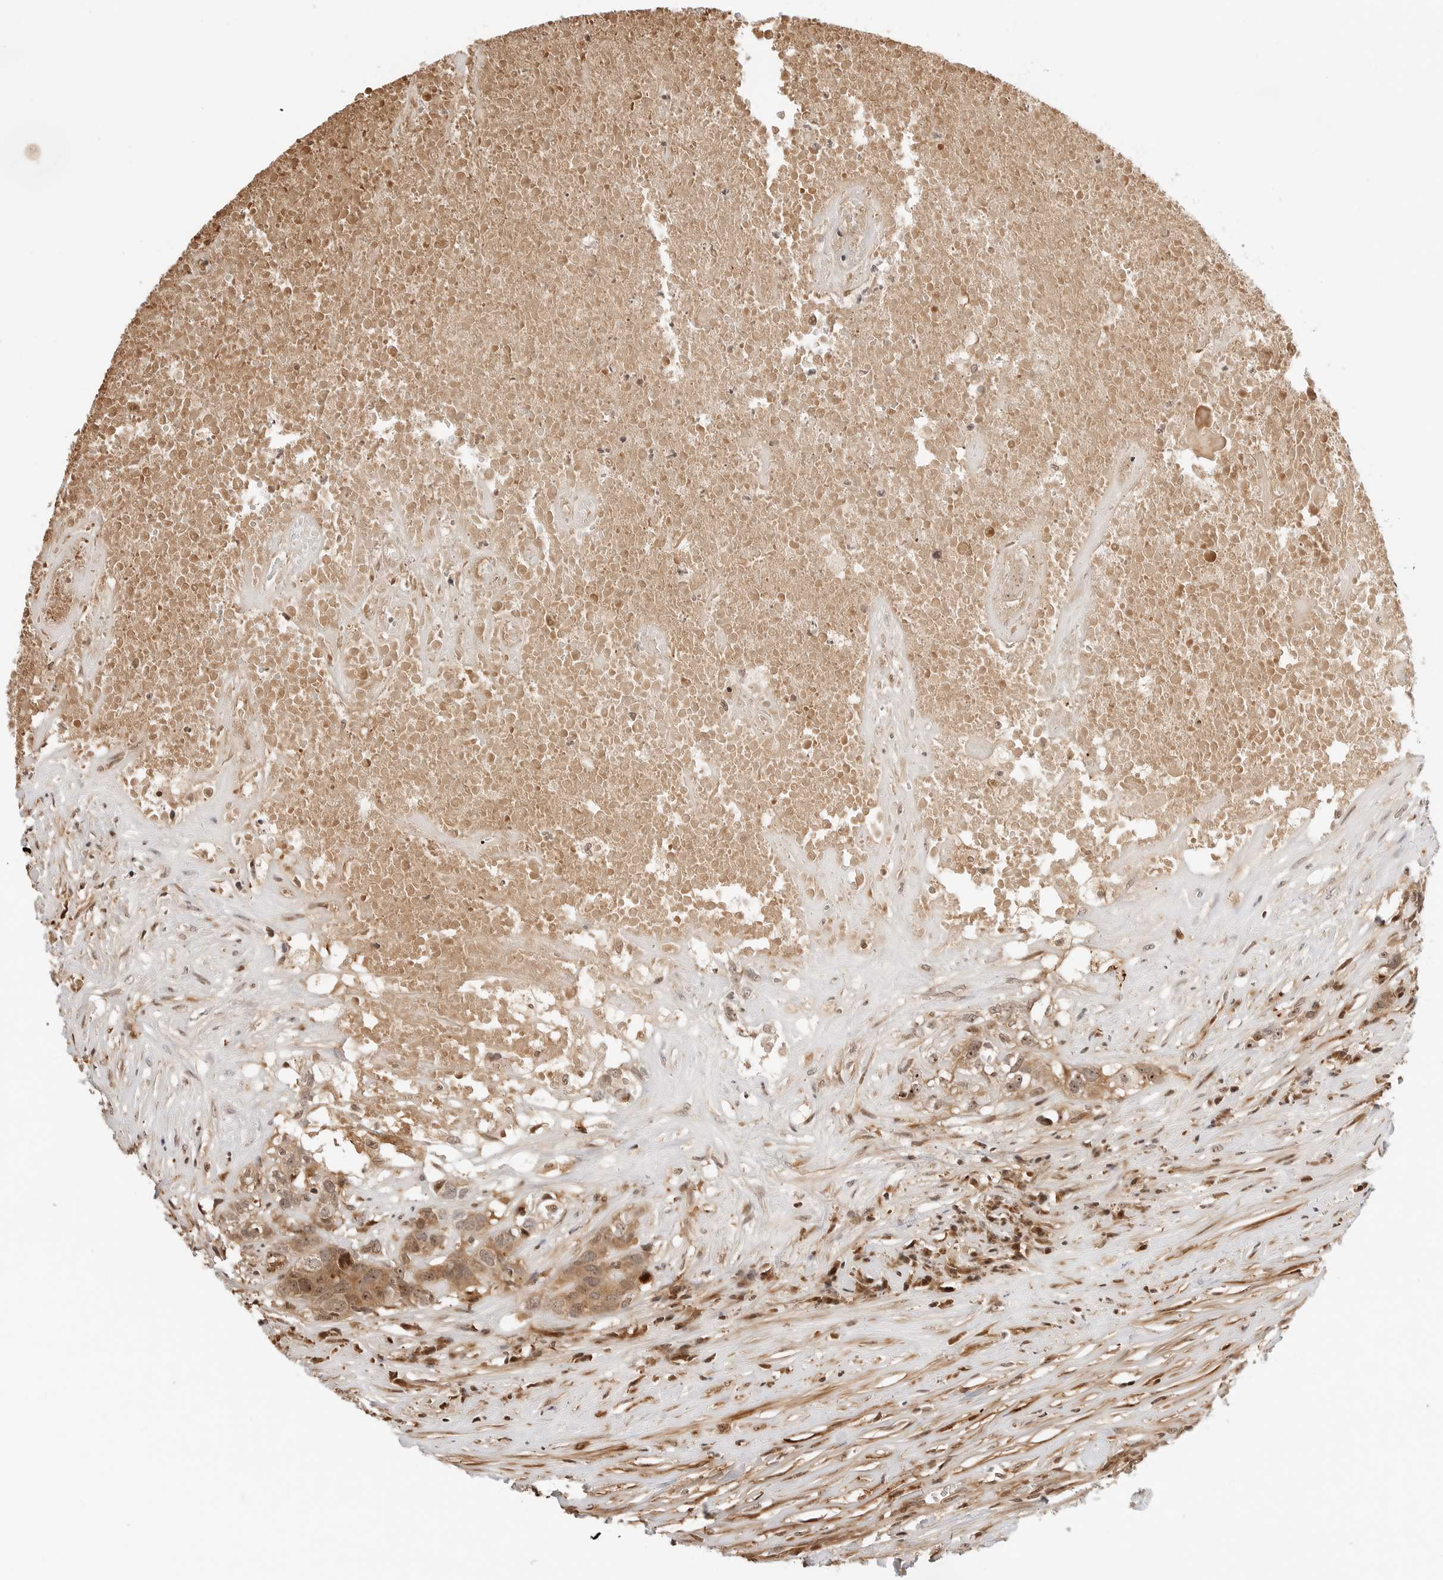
{"staining": {"intensity": "moderate", "quantity": ">75%", "location": "cytoplasmic/membranous,nuclear"}, "tissue": "head and neck cancer", "cell_type": "Tumor cells", "image_type": "cancer", "snomed": [{"axis": "morphology", "description": "Squamous cell carcinoma, NOS"}, {"axis": "topography", "description": "Head-Neck"}], "caption": "This is a photomicrograph of immunohistochemistry (IHC) staining of head and neck cancer (squamous cell carcinoma), which shows moderate expression in the cytoplasmic/membranous and nuclear of tumor cells.", "gene": "GEM", "patient": {"sex": "male", "age": 66}}